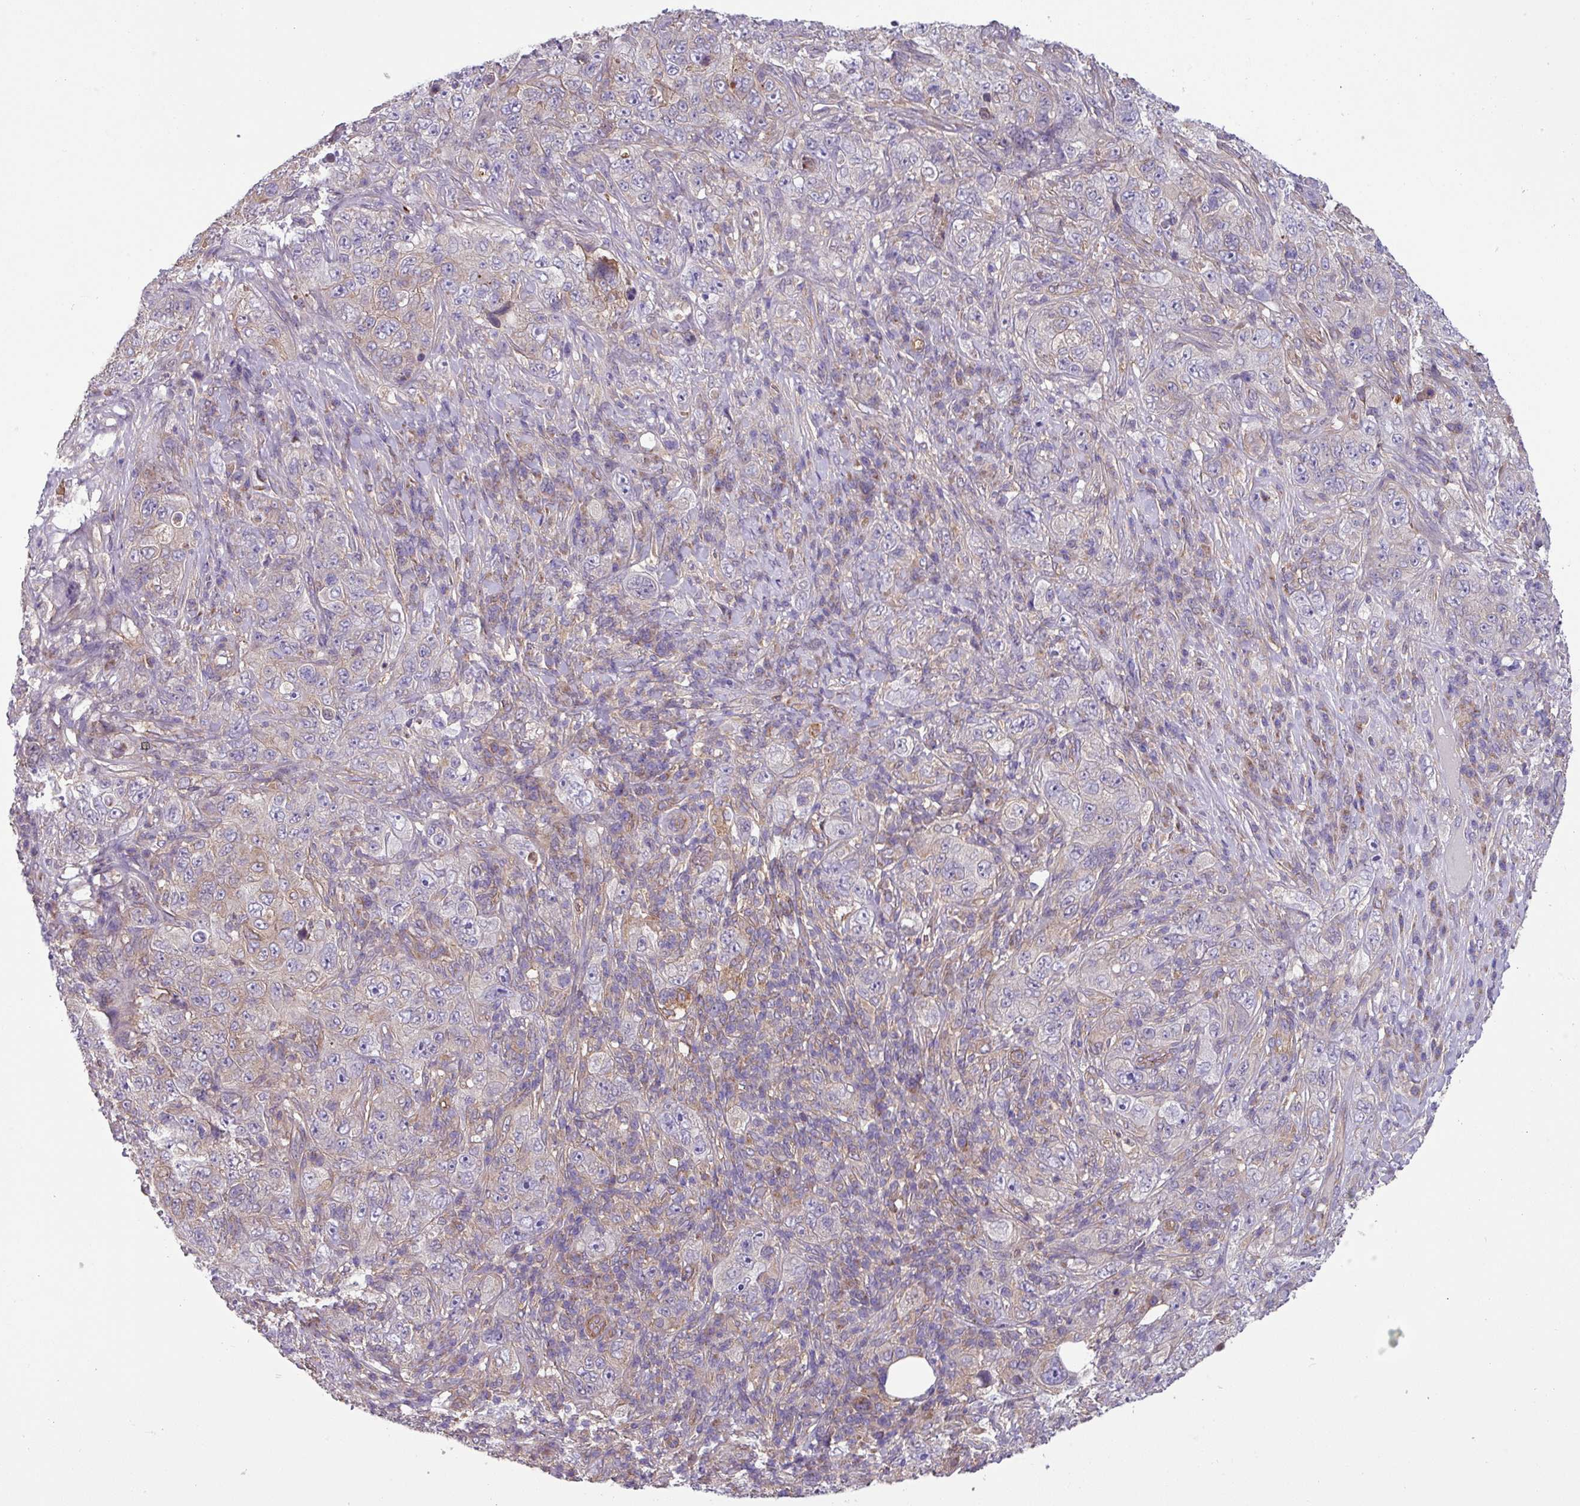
{"staining": {"intensity": "weak", "quantity": "<25%", "location": "cytoplasmic/membranous"}, "tissue": "pancreatic cancer", "cell_type": "Tumor cells", "image_type": "cancer", "snomed": [{"axis": "morphology", "description": "Adenocarcinoma, NOS"}, {"axis": "topography", "description": "Pancreas"}], "caption": "Histopathology image shows no protein positivity in tumor cells of pancreatic cancer (adenocarcinoma) tissue.", "gene": "SLC23A2", "patient": {"sex": "male", "age": 68}}